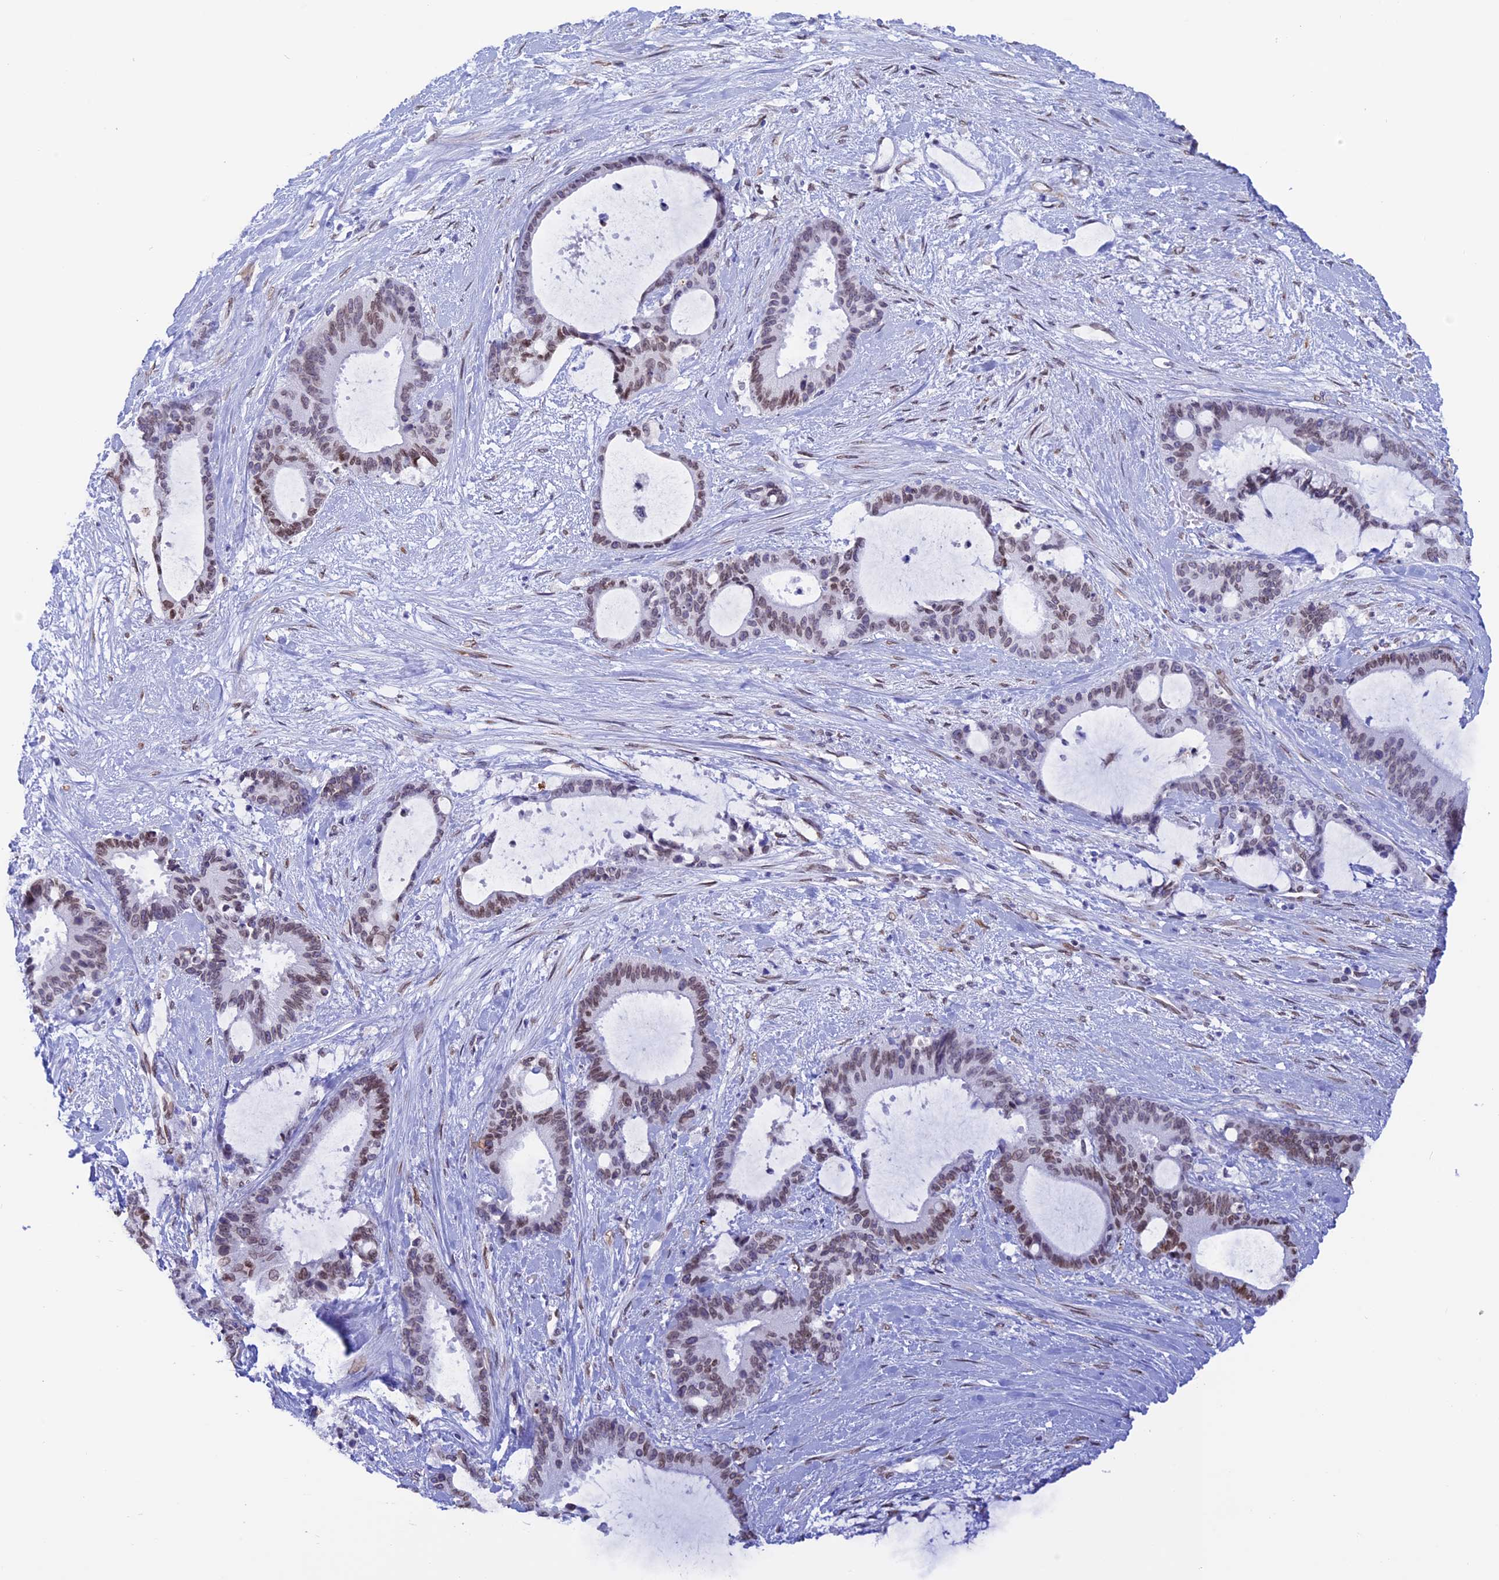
{"staining": {"intensity": "weak", "quantity": "25%-75%", "location": "nuclear"}, "tissue": "liver cancer", "cell_type": "Tumor cells", "image_type": "cancer", "snomed": [{"axis": "morphology", "description": "Normal tissue, NOS"}, {"axis": "morphology", "description": "Cholangiocarcinoma"}, {"axis": "topography", "description": "Liver"}, {"axis": "topography", "description": "Peripheral nerve tissue"}], "caption": "Immunohistochemical staining of liver cancer demonstrates weak nuclear protein staining in approximately 25%-75% of tumor cells.", "gene": "TMPRSS7", "patient": {"sex": "female", "age": 73}}